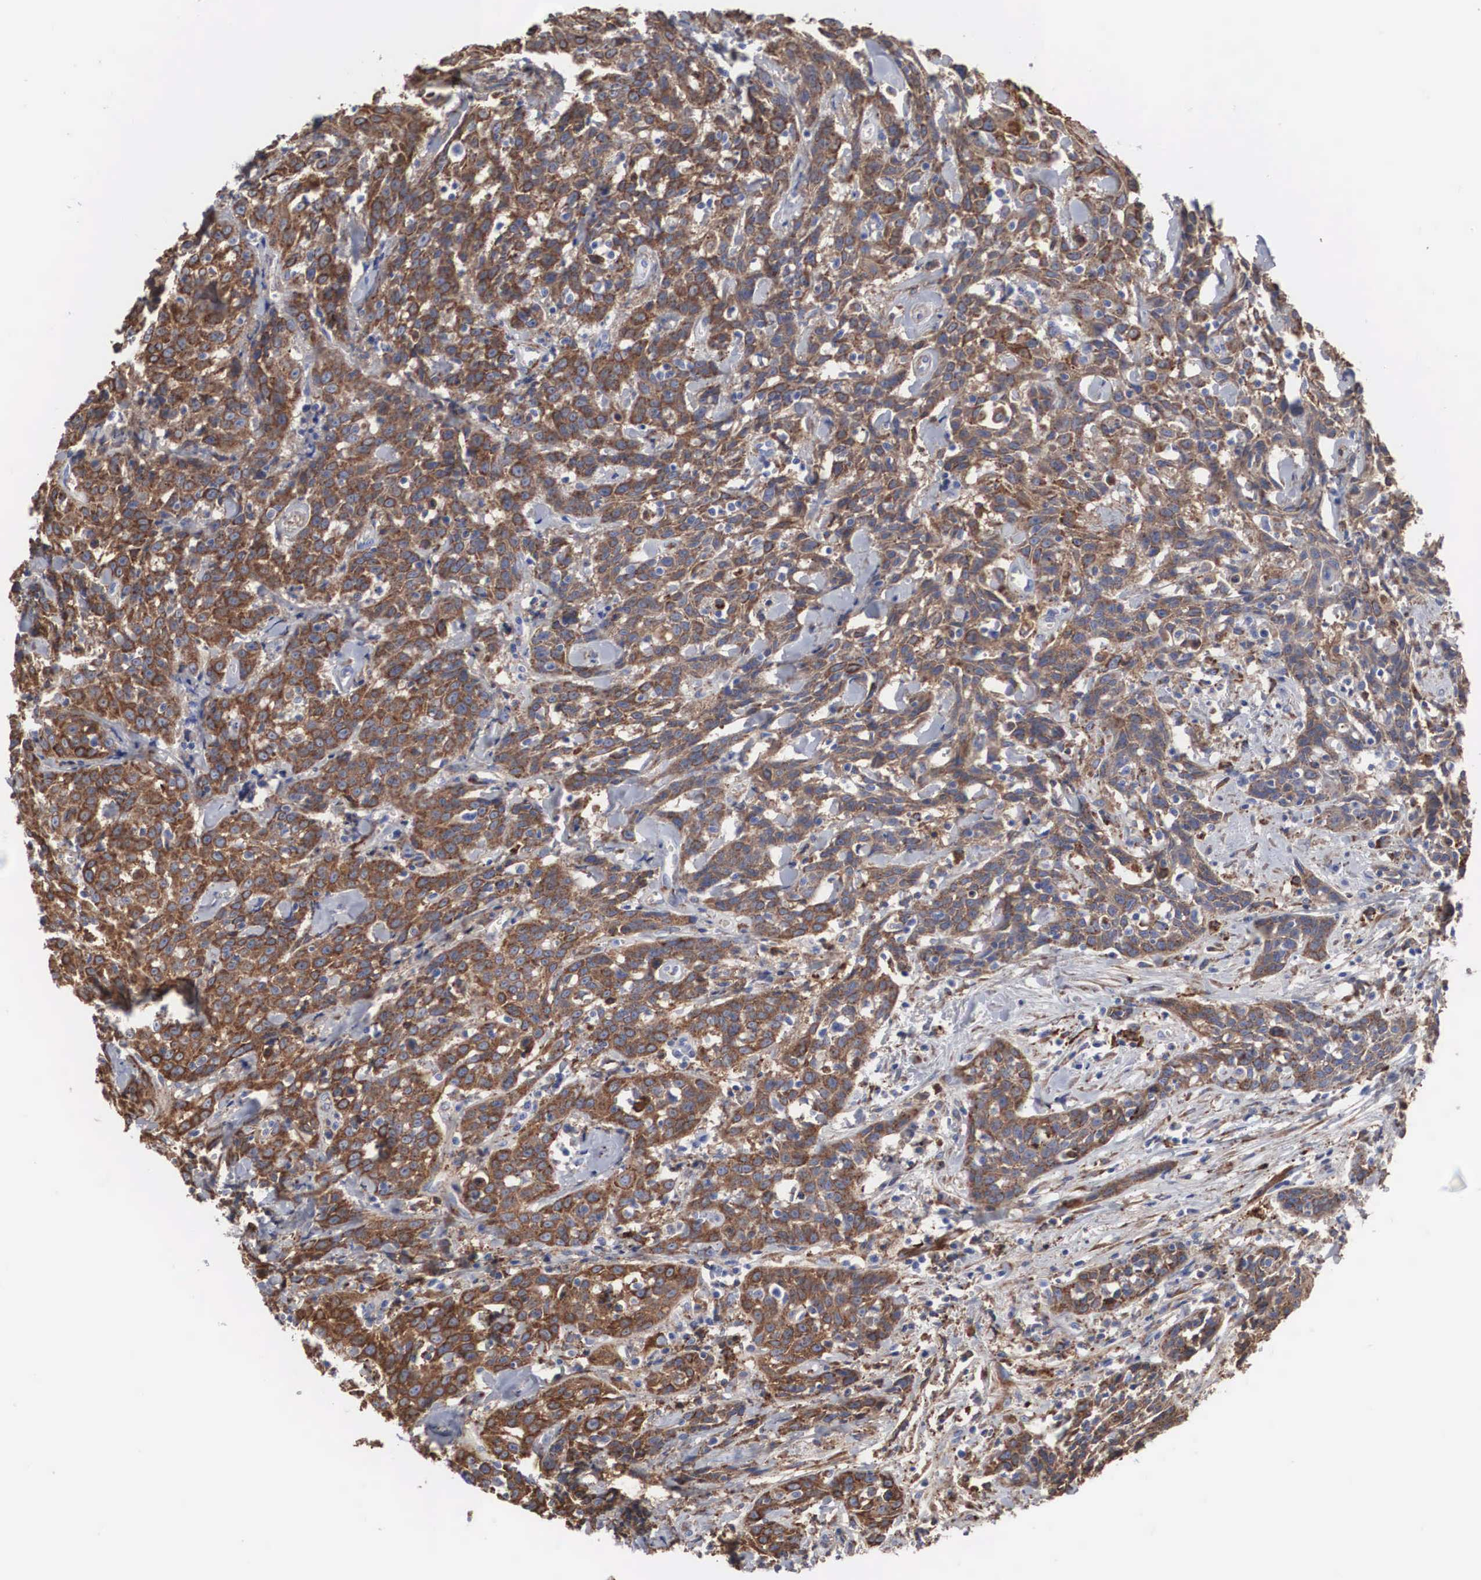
{"staining": {"intensity": "moderate", "quantity": ">75%", "location": "cytoplasmic/membranous"}, "tissue": "head and neck cancer", "cell_type": "Tumor cells", "image_type": "cancer", "snomed": [{"axis": "morphology", "description": "Squamous cell carcinoma, NOS"}, {"axis": "topography", "description": "Oral tissue"}, {"axis": "topography", "description": "Head-Neck"}], "caption": "Tumor cells demonstrate moderate cytoplasmic/membranous expression in about >75% of cells in head and neck cancer.", "gene": "LGALS3BP", "patient": {"sex": "female", "age": 82}}